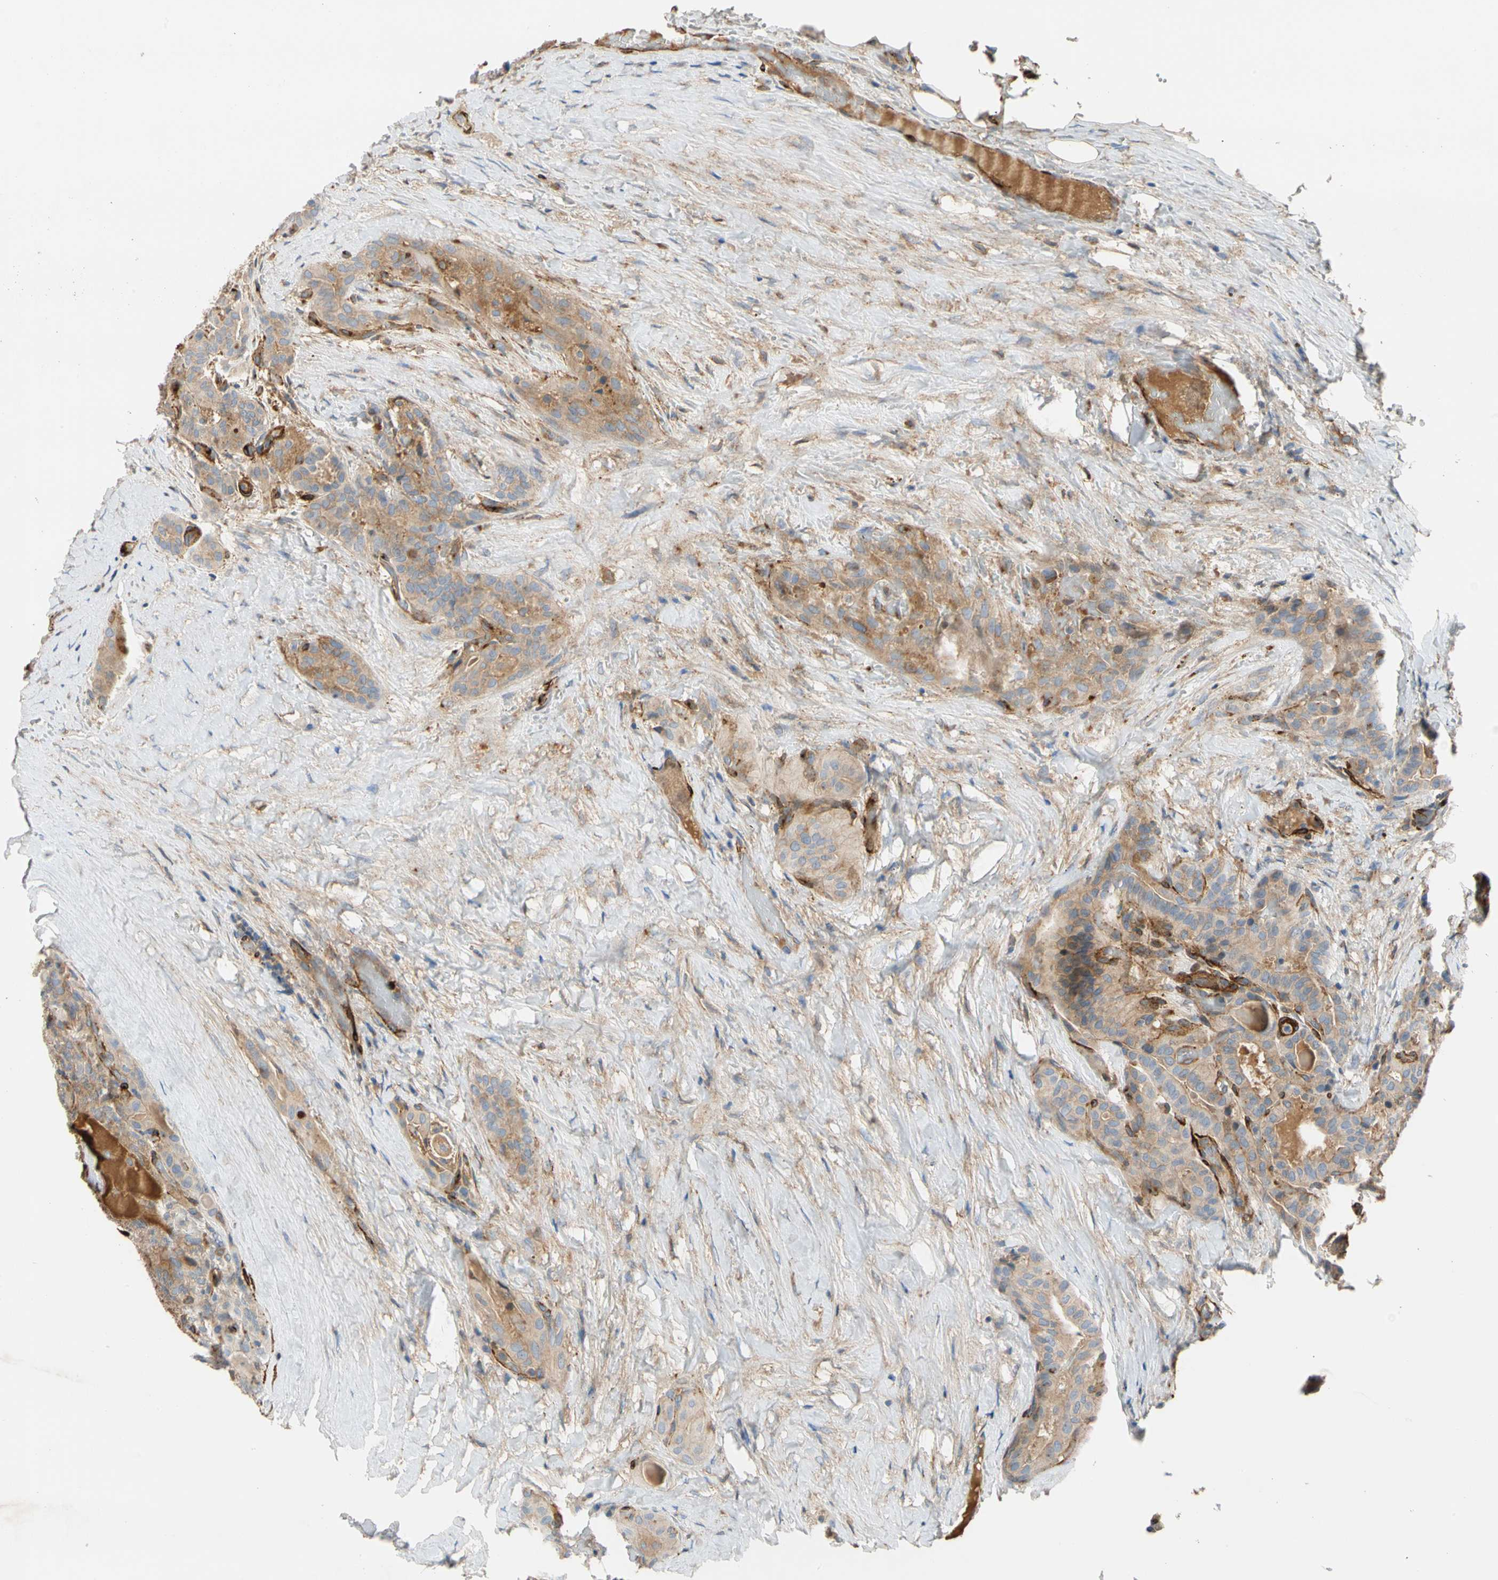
{"staining": {"intensity": "weak", "quantity": "25%-75%", "location": "cytoplasmic/membranous"}, "tissue": "thyroid cancer", "cell_type": "Tumor cells", "image_type": "cancer", "snomed": [{"axis": "morphology", "description": "Papillary adenocarcinoma, NOS"}, {"axis": "topography", "description": "Thyroid gland"}], "caption": "Human thyroid cancer (papillary adenocarcinoma) stained with a brown dye demonstrates weak cytoplasmic/membranous positive positivity in approximately 25%-75% of tumor cells.", "gene": "ENTREP3", "patient": {"sex": "male", "age": 77}}